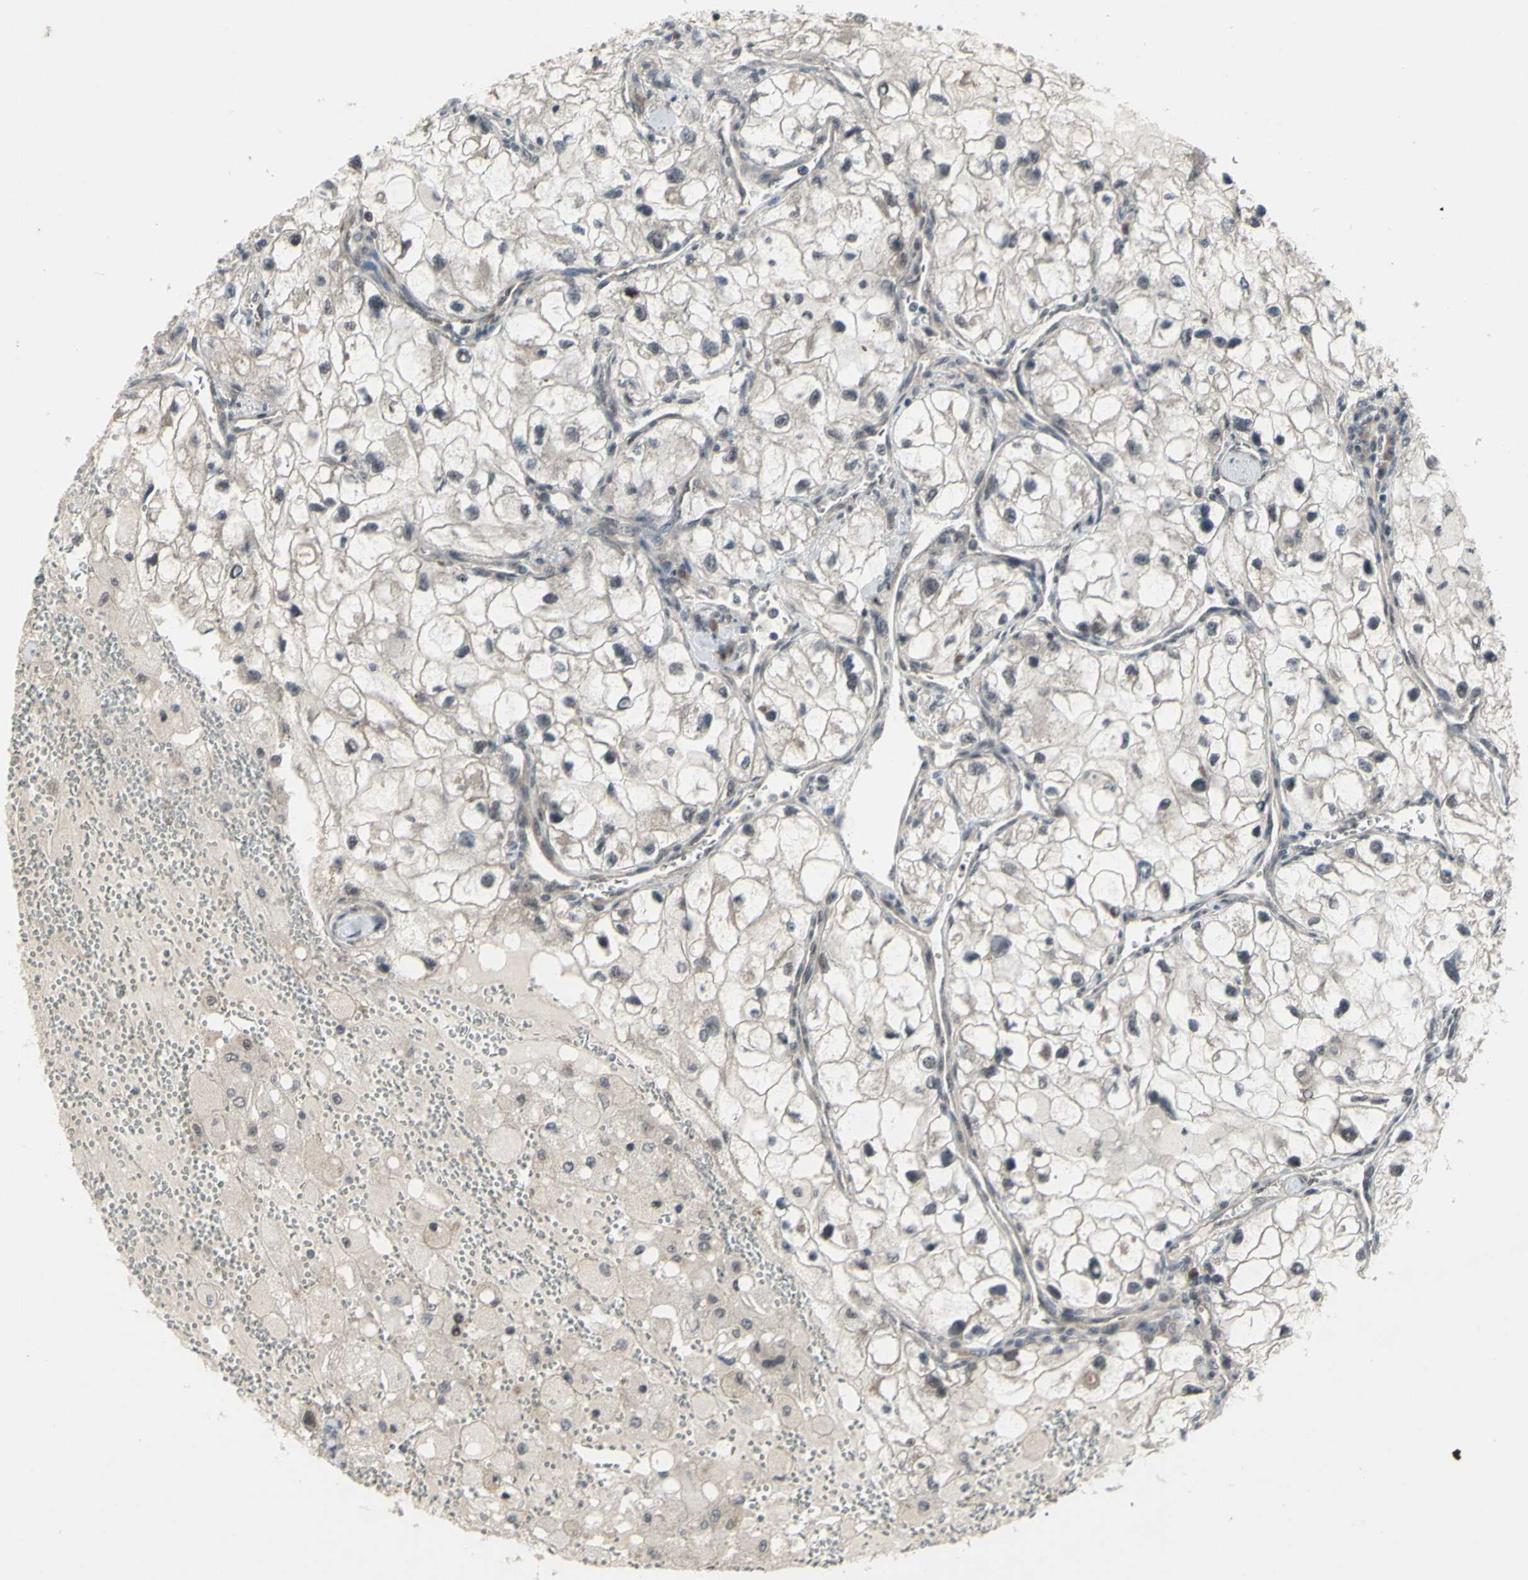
{"staining": {"intensity": "weak", "quantity": ">75%", "location": "cytoplasmic/membranous"}, "tissue": "renal cancer", "cell_type": "Tumor cells", "image_type": "cancer", "snomed": [{"axis": "morphology", "description": "Adenocarcinoma, NOS"}, {"axis": "topography", "description": "Kidney"}], "caption": "The histopathology image exhibits immunohistochemical staining of renal adenocarcinoma. There is weak cytoplasmic/membranous staining is appreciated in approximately >75% of tumor cells.", "gene": "TRDMT1", "patient": {"sex": "female", "age": 70}}